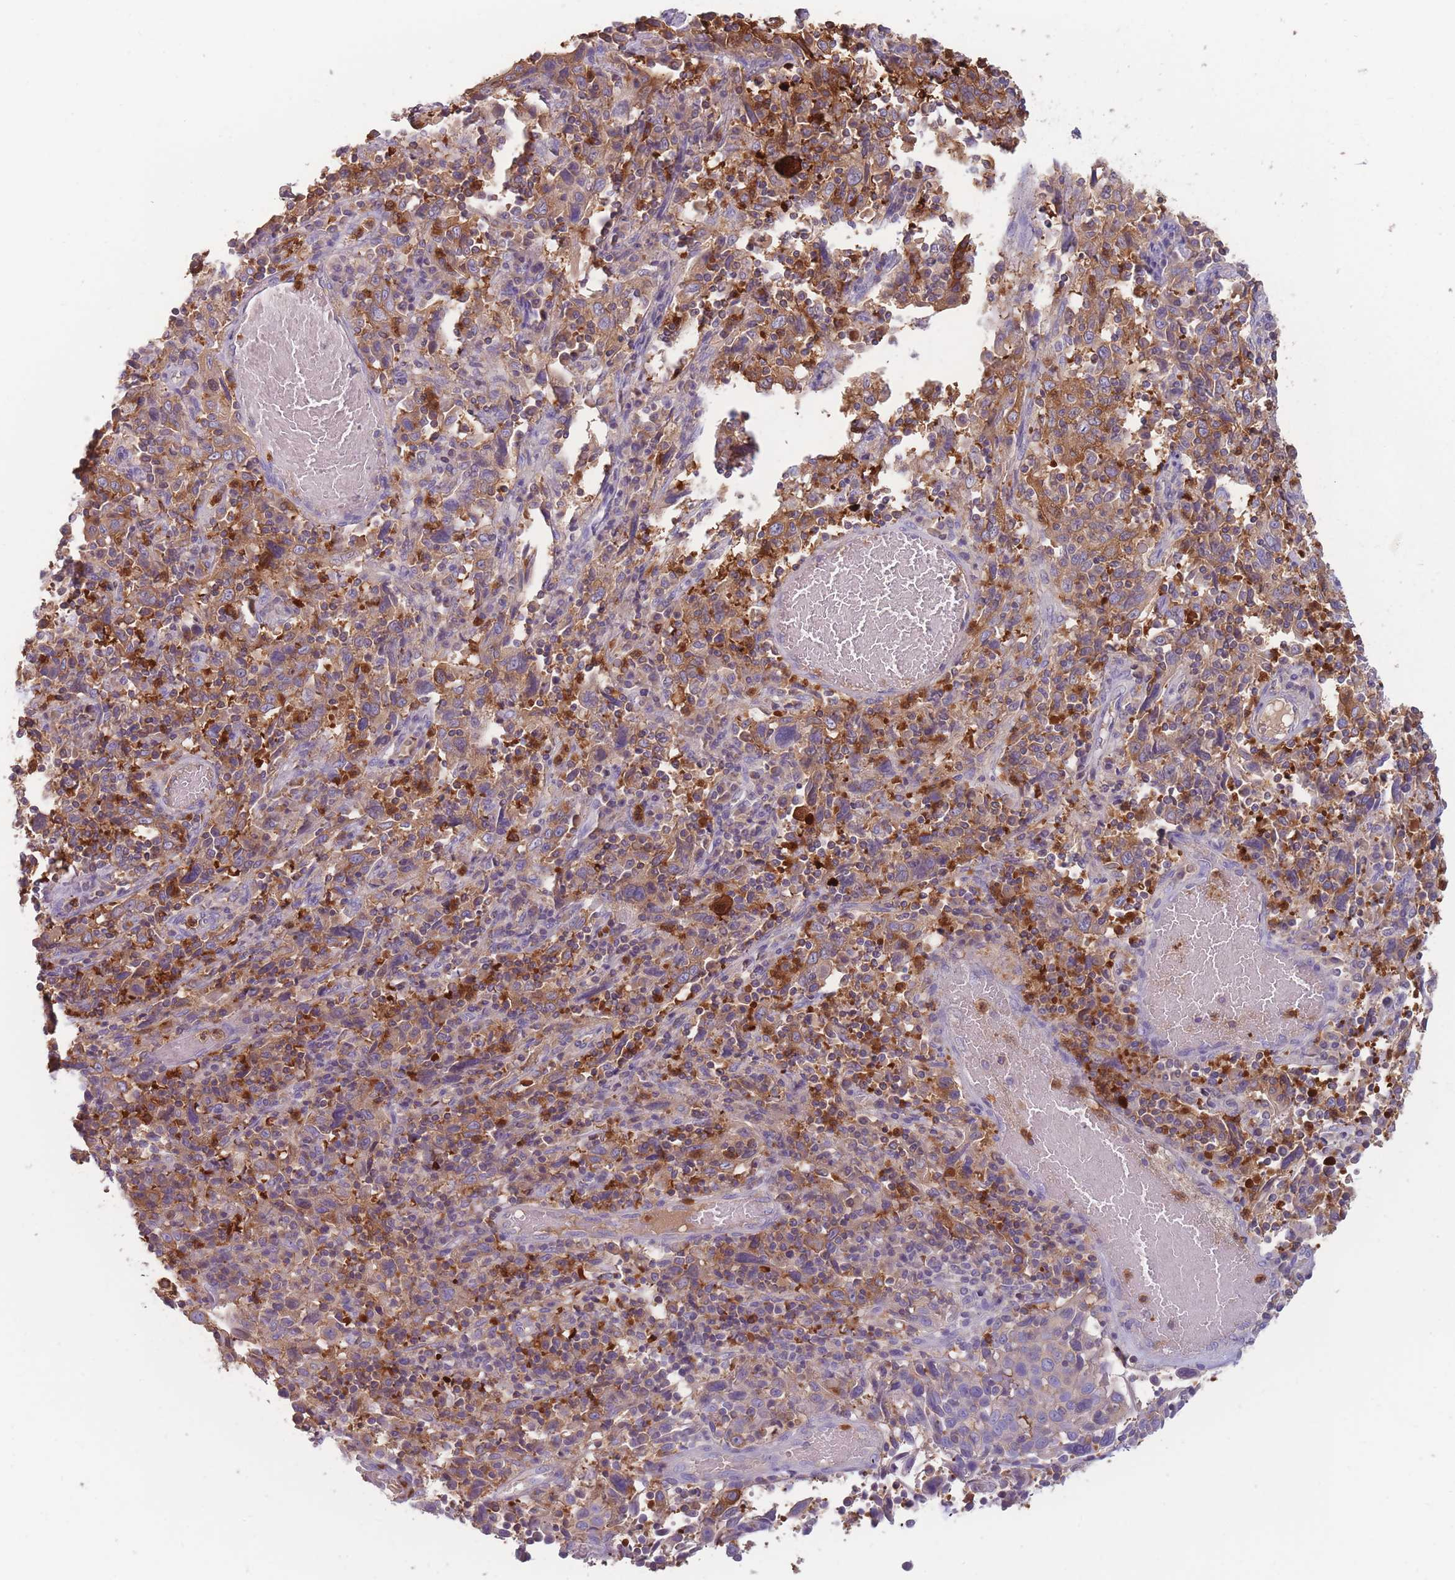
{"staining": {"intensity": "strong", "quantity": "25%-75%", "location": "cytoplasmic/membranous"}, "tissue": "cervical cancer", "cell_type": "Tumor cells", "image_type": "cancer", "snomed": [{"axis": "morphology", "description": "Squamous cell carcinoma, NOS"}, {"axis": "topography", "description": "Cervix"}], "caption": "High-power microscopy captured an immunohistochemistry photomicrograph of cervical squamous cell carcinoma, revealing strong cytoplasmic/membranous staining in about 25%-75% of tumor cells.", "gene": "ST3GAL4", "patient": {"sex": "female", "age": 46}}